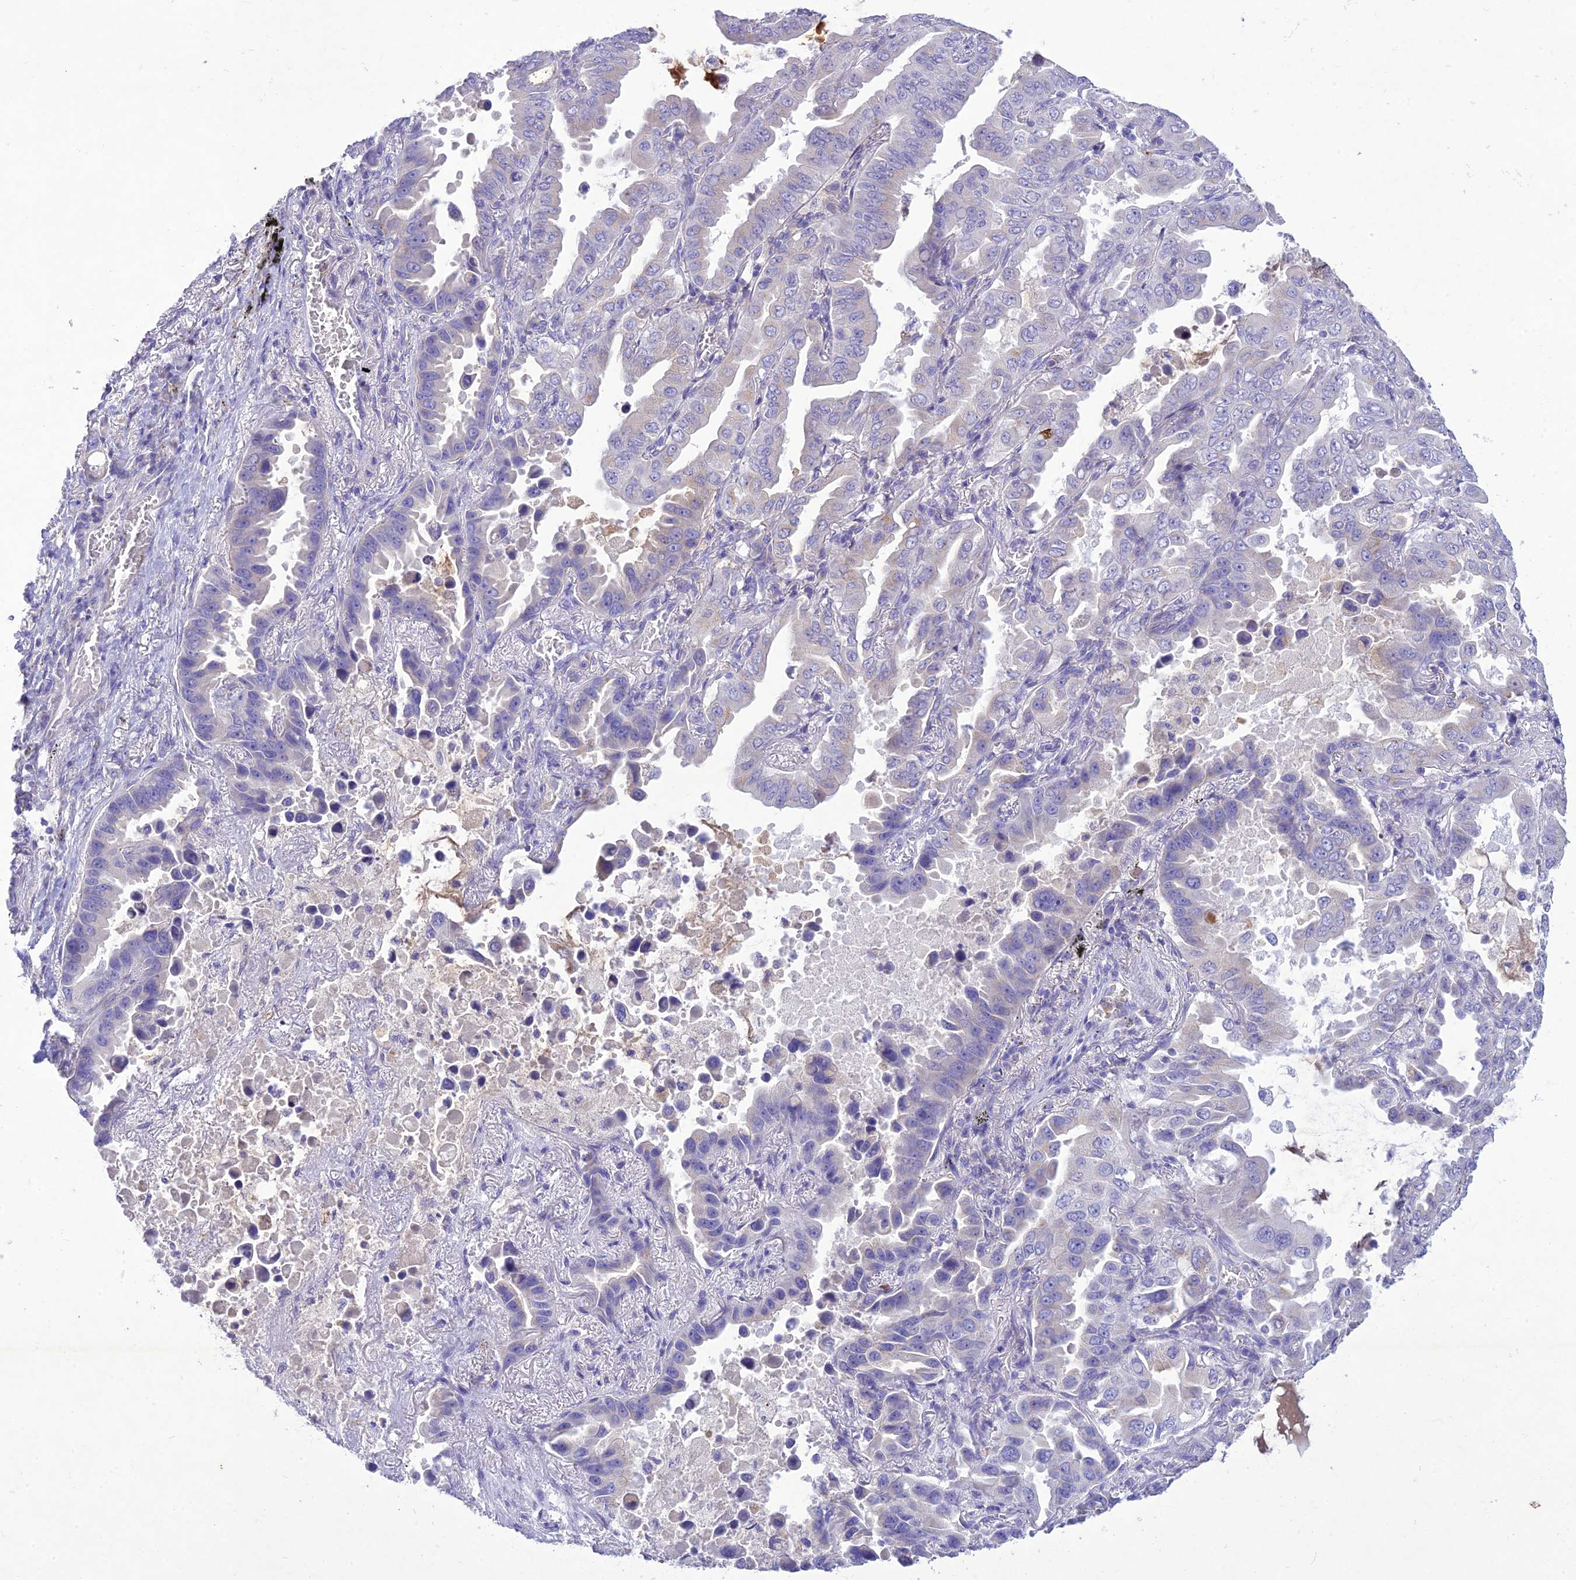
{"staining": {"intensity": "negative", "quantity": "none", "location": "none"}, "tissue": "lung cancer", "cell_type": "Tumor cells", "image_type": "cancer", "snomed": [{"axis": "morphology", "description": "Adenocarcinoma, NOS"}, {"axis": "topography", "description": "Lung"}], "caption": "Tumor cells are negative for brown protein staining in lung cancer (adenocarcinoma).", "gene": "SLC13A5", "patient": {"sex": "male", "age": 64}}